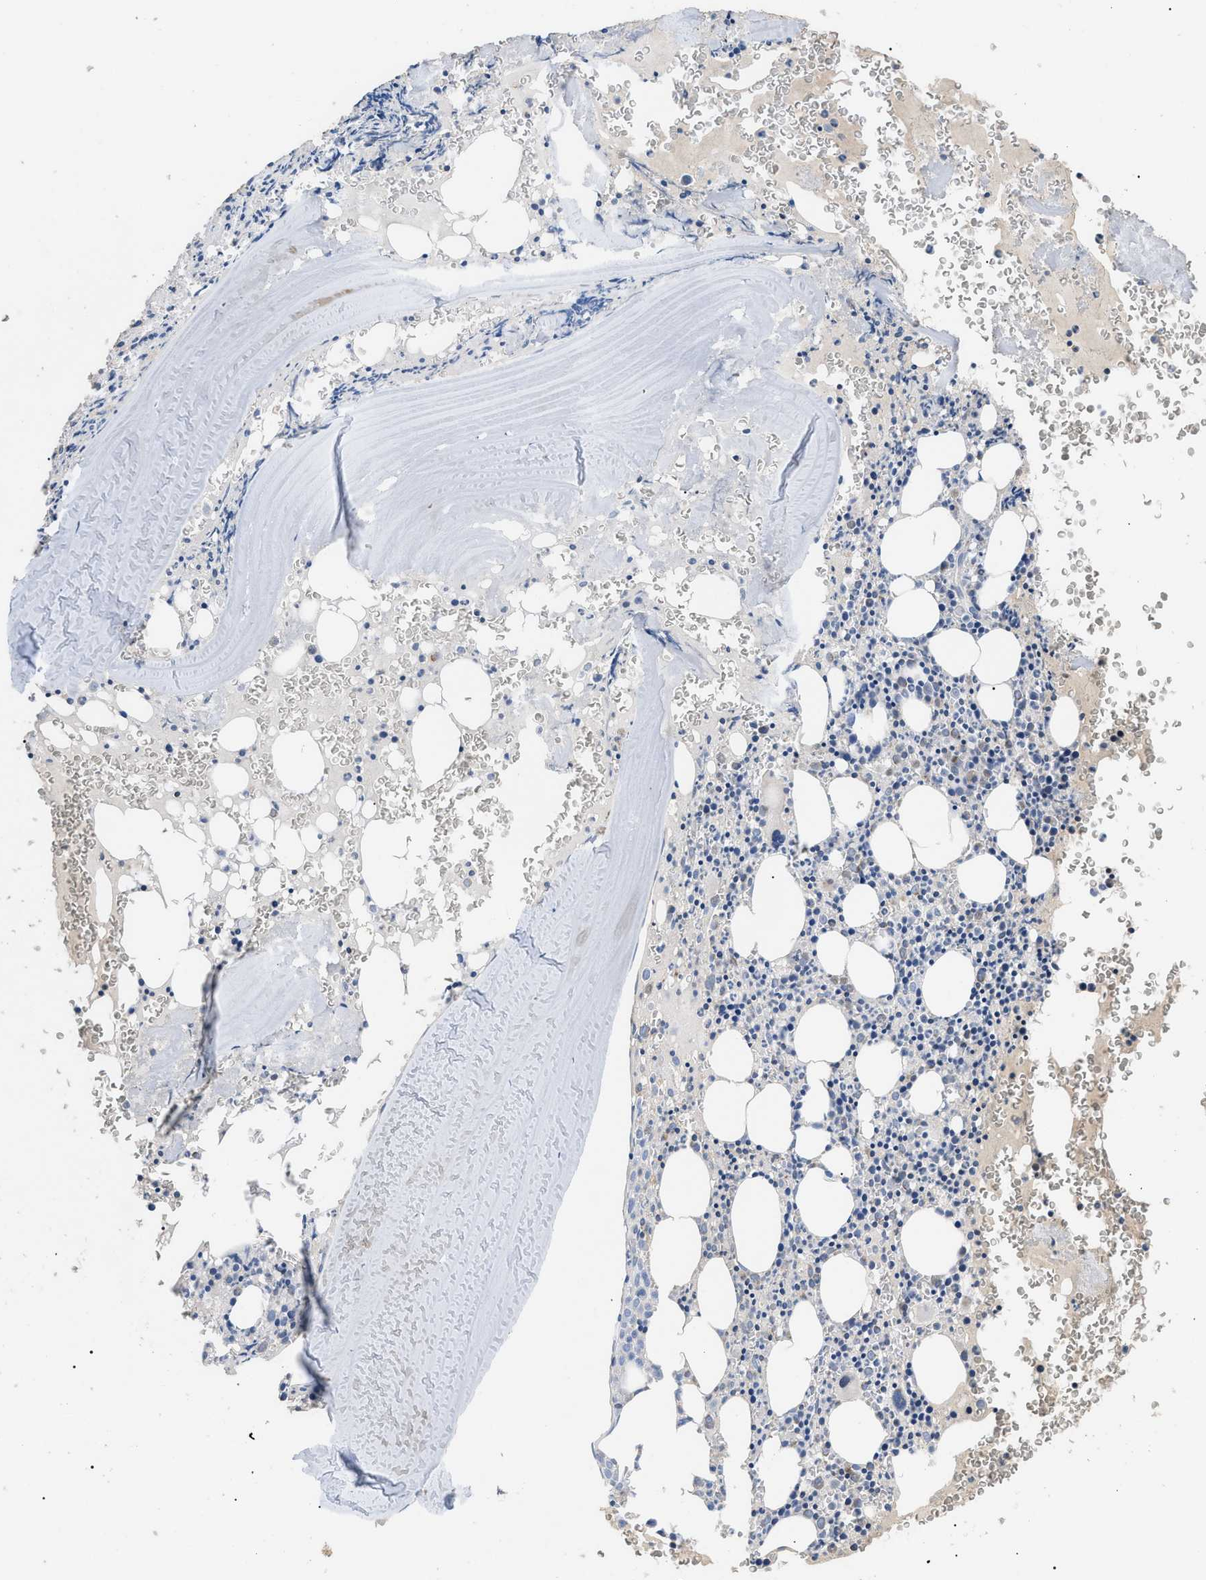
{"staining": {"intensity": "negative", "quantity": "none", "location": "none"}, "tissue": "bone marrow", "cell_type": "Hematopoietic cells", "image_type": "normal", "snomed": [{"axis": "morphology", "description": "Normal tissue, NOS"}, {"axis": "morphology", "description": "Inflammation, NOS"}, {"axis": "topography", "description": "Bone marrow"}], "caption": "Immunohistochemical staining of benign human bone marrow shows no significant expression in hematopoietic cells.", "gene": "TOMM6", "patient": {"sex": "male", "age": 37}}